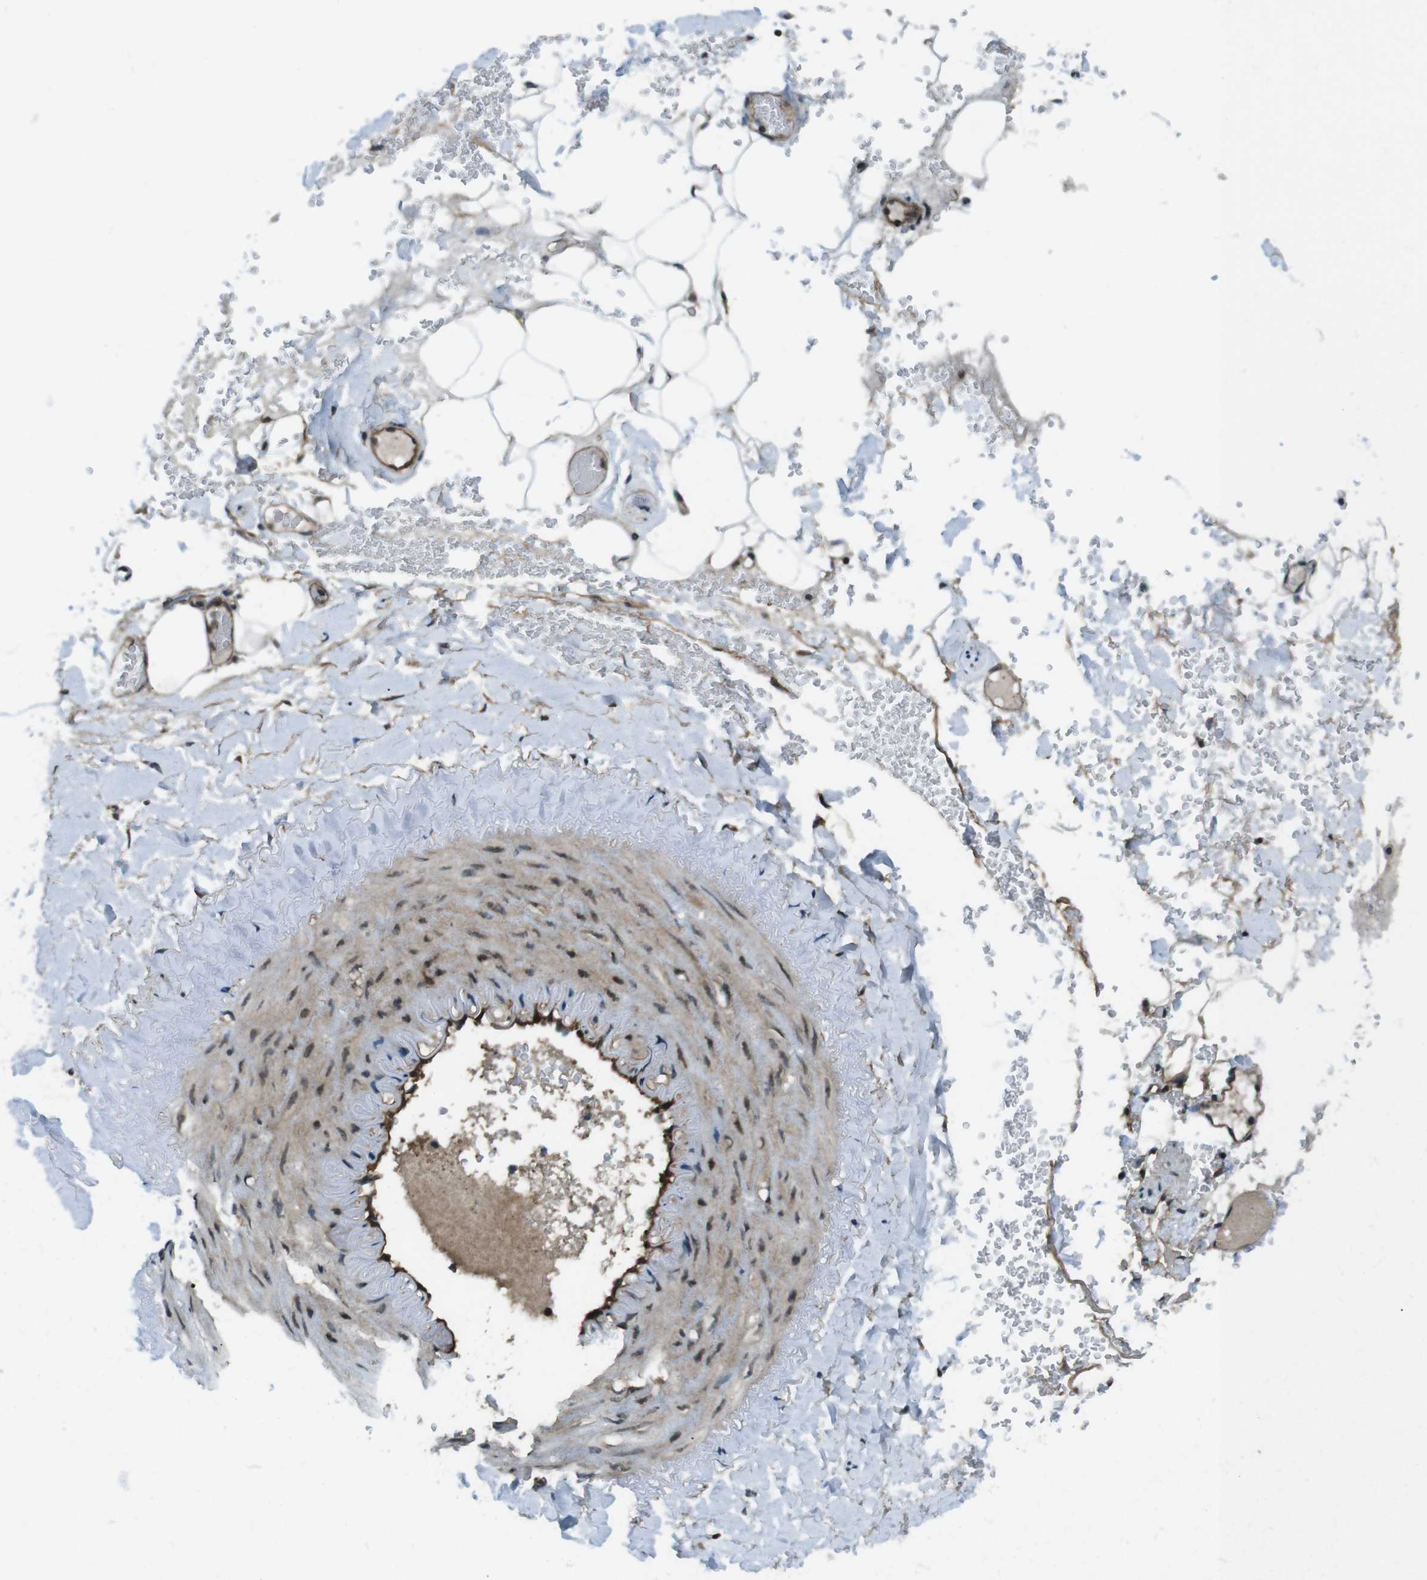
{"staining": {"intensity": "moderate", "quantity": ">75%", "location": "nuclear"}, "tissue": "adipose tissue", "cell_type": "Adipocytes", "image_type": "normal", "snomed": [{"axis": "morphology", "description": "Normal tissue, NOS"}, {"axis": "topography", "description": "Peripheral nerve tissue"}], "caption": "Protein staining shows moderate nuclear expression in approximately >75% of adipocytes in benign adipose tissue.", "gene": "TIAM2", "patient": {"sex": "male", "age": 70}}